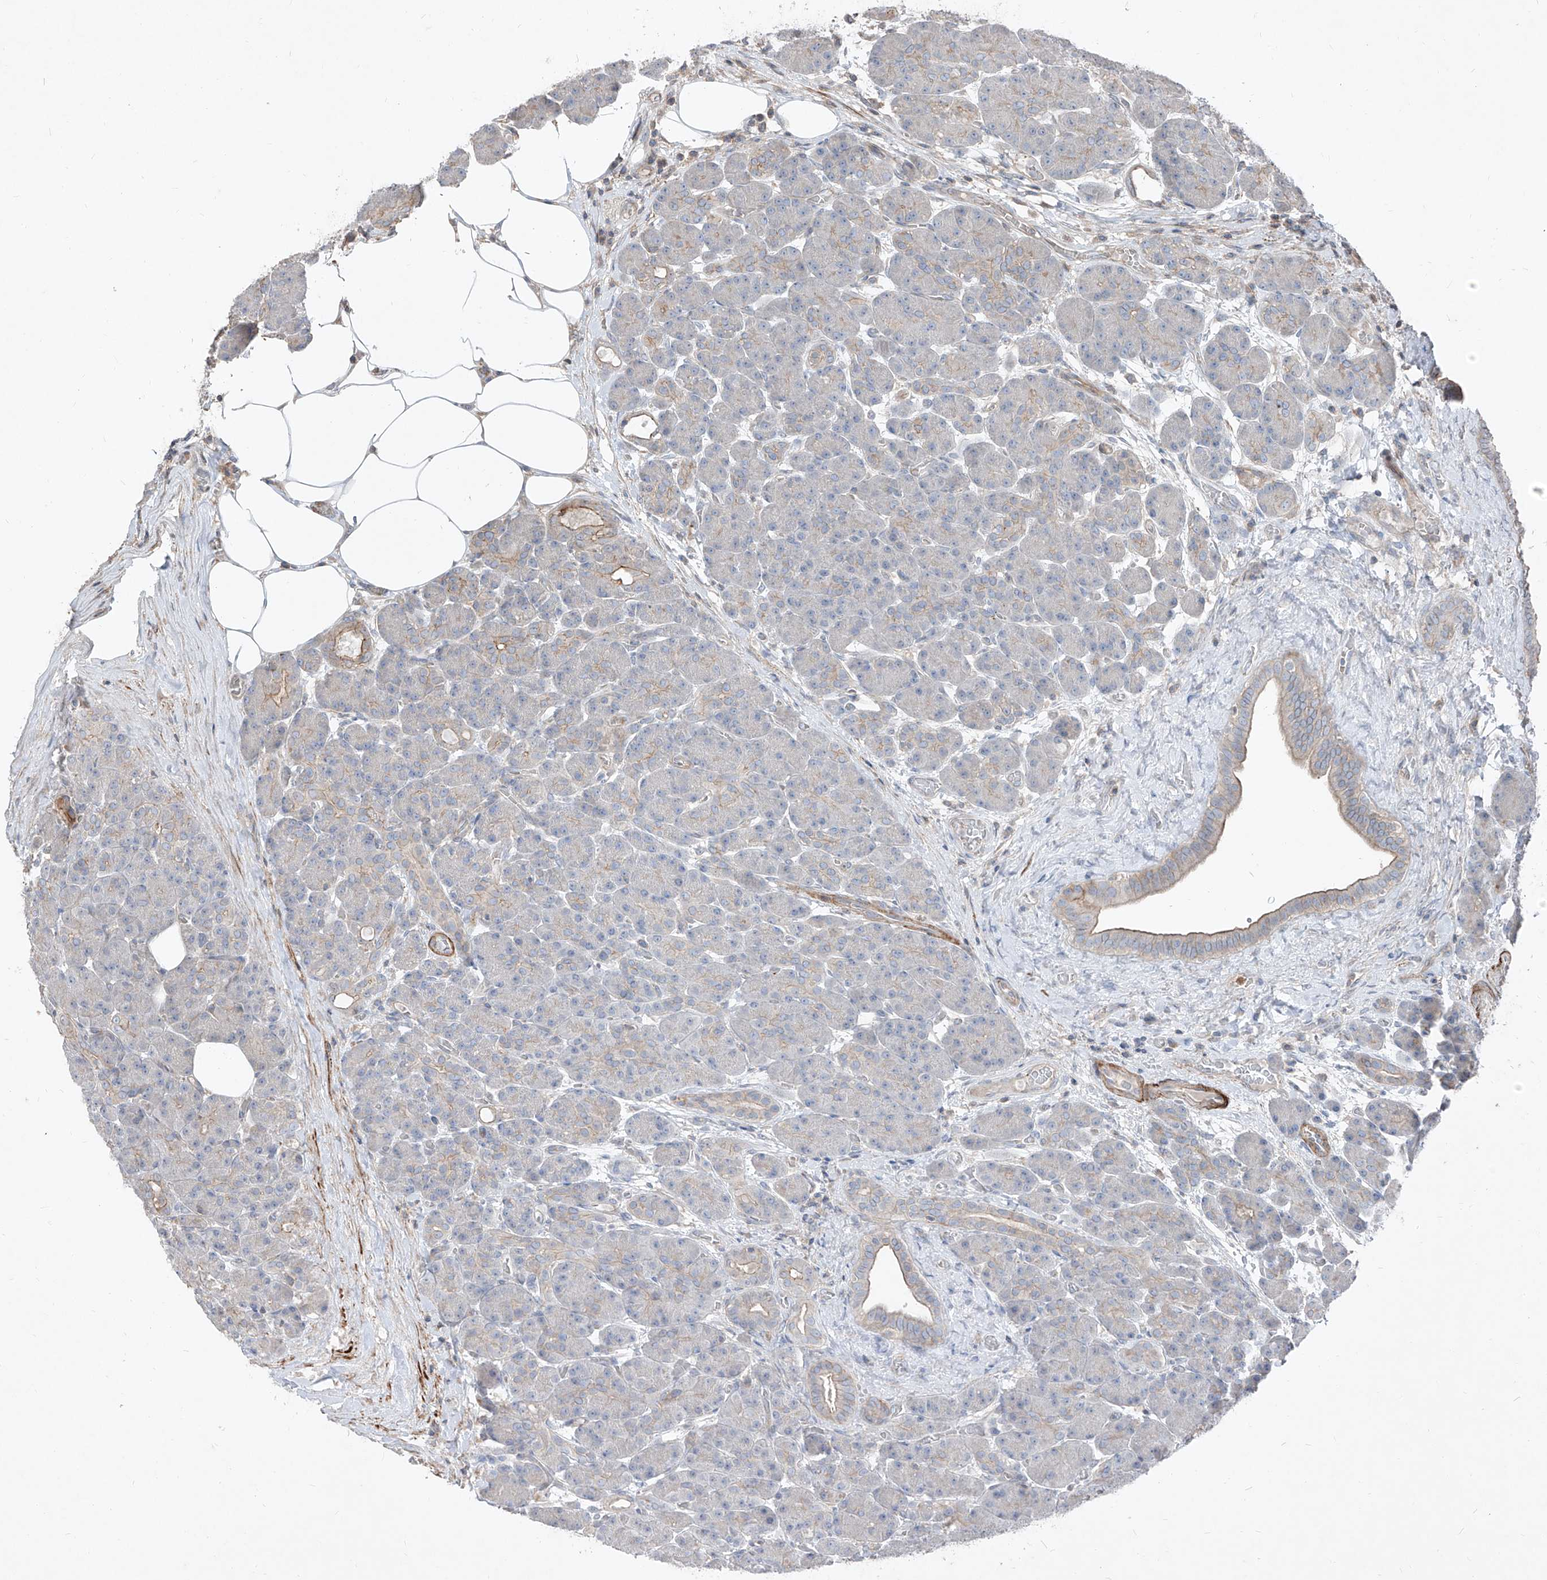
{"staining": {"intensity": "weak", "quantity": "25%-75%", "location": "cytoplasmic/membranous"}, "tissue": "pancreas", "cell_type": "Exocrine glandular cells", "image_type": "normal", "snomed": [{"axis": "morphology", "description": "Normal tissue, NOS"}, {"axis": "topography", "description": "Pancreas"}], "caption": "Immunohistochemistry of unremarkable pancreas exhibits low levels of weak cytoplasmic/membranous staining in approximately 25%-75% of exocrine glandular cells.", "gene": "UFD1", "patient": {"sex": "male", "age": 63}}